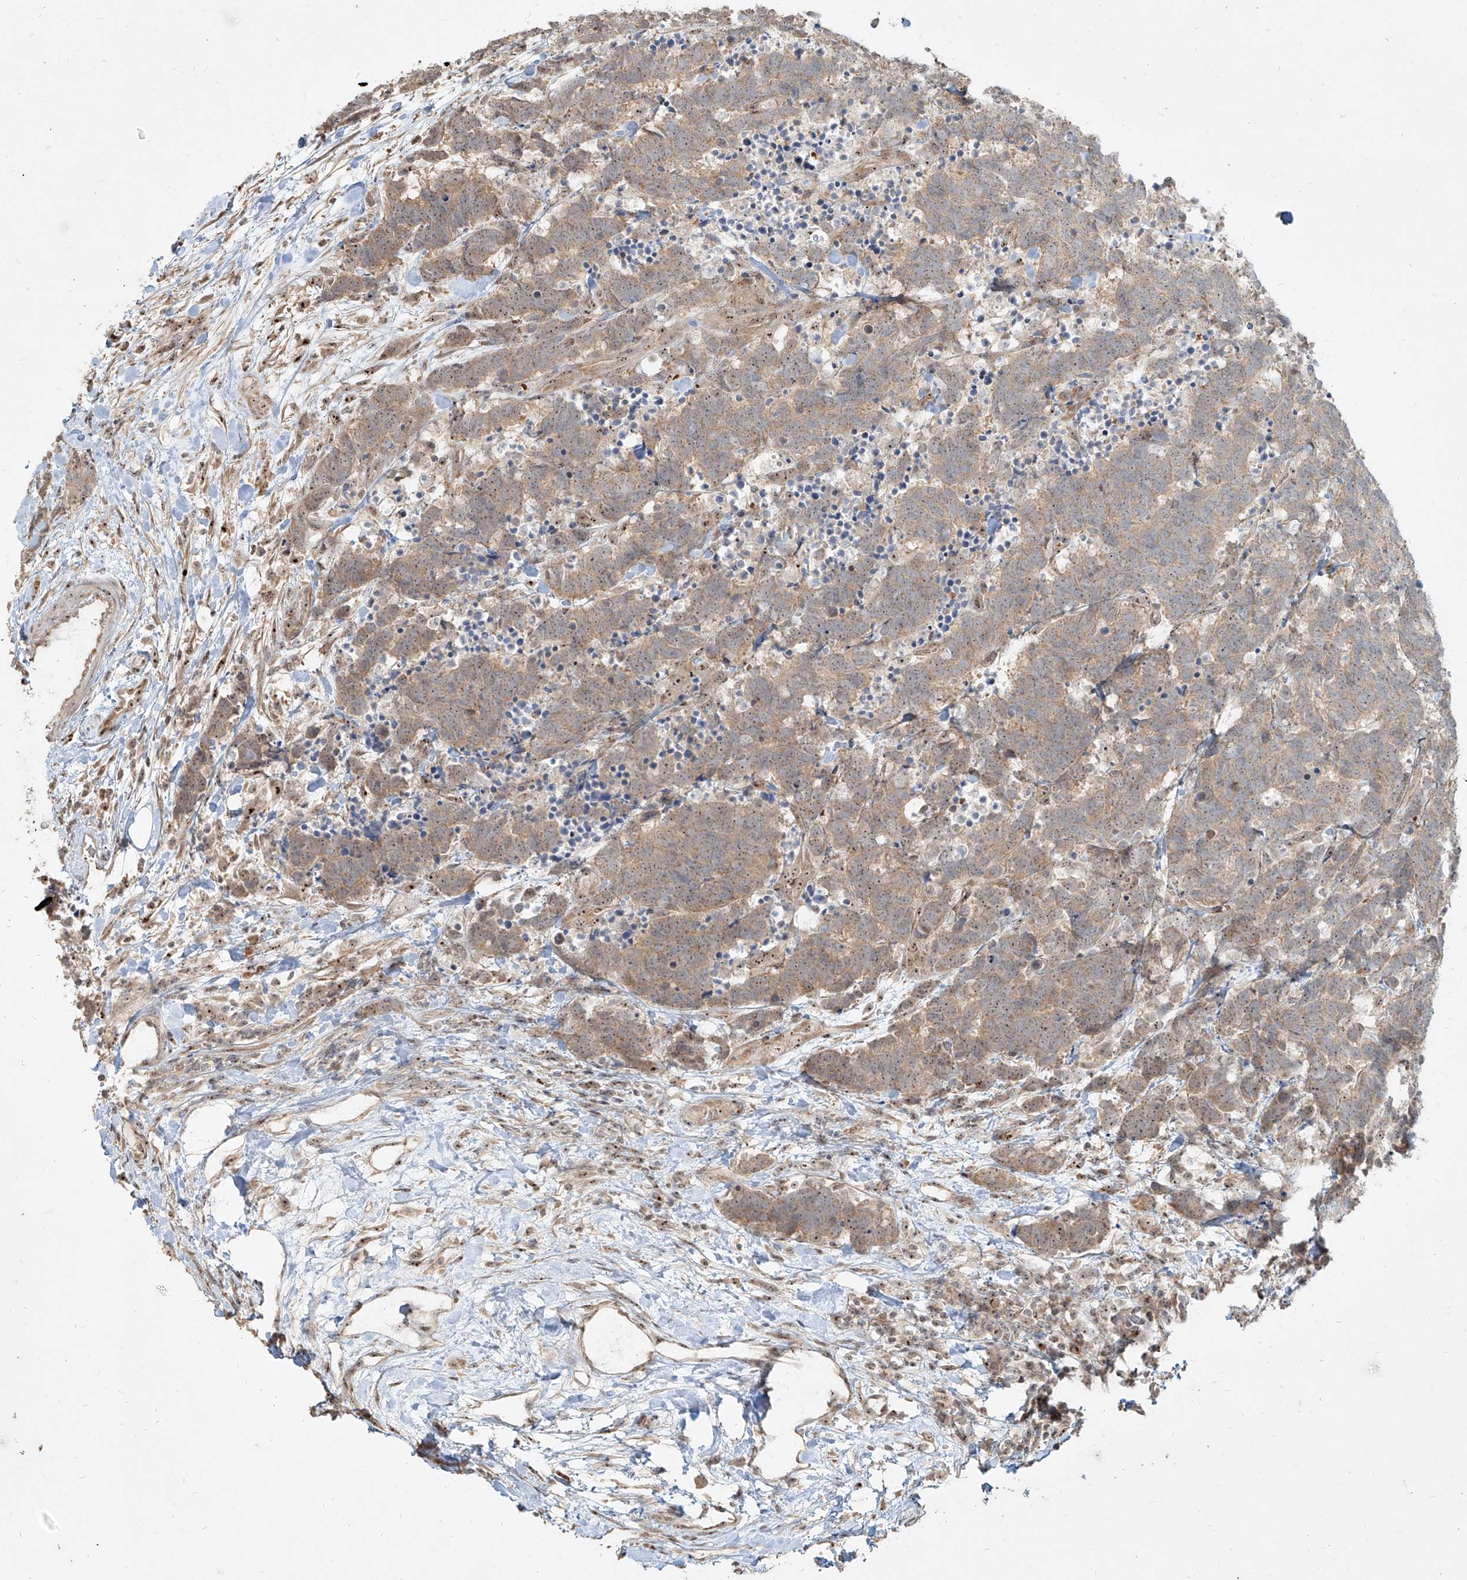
{"staining": {"intensity": "weak", "quantity": ">75%", "location": "cytoplasmic/membranous"}, "tissue": "carcinoid", "cell_type": "Tumor cells", "image_type": "cancer", "snomed": [{"axis": "morphology", "description": "Carcinoma, NOS"}, {"axis": "morphology", "description": "Carcinoid, malignant, NOS"}, {"axis": "topography", "description": "Urinary bladder"}], "caption": "Protein staining by IHC shows weak cytoplasmic/membranous expression in approximately >75% of tumor cells in carcinoid.", "gene": "BYSL", "patient": {"sex": "male", "age": 57}}